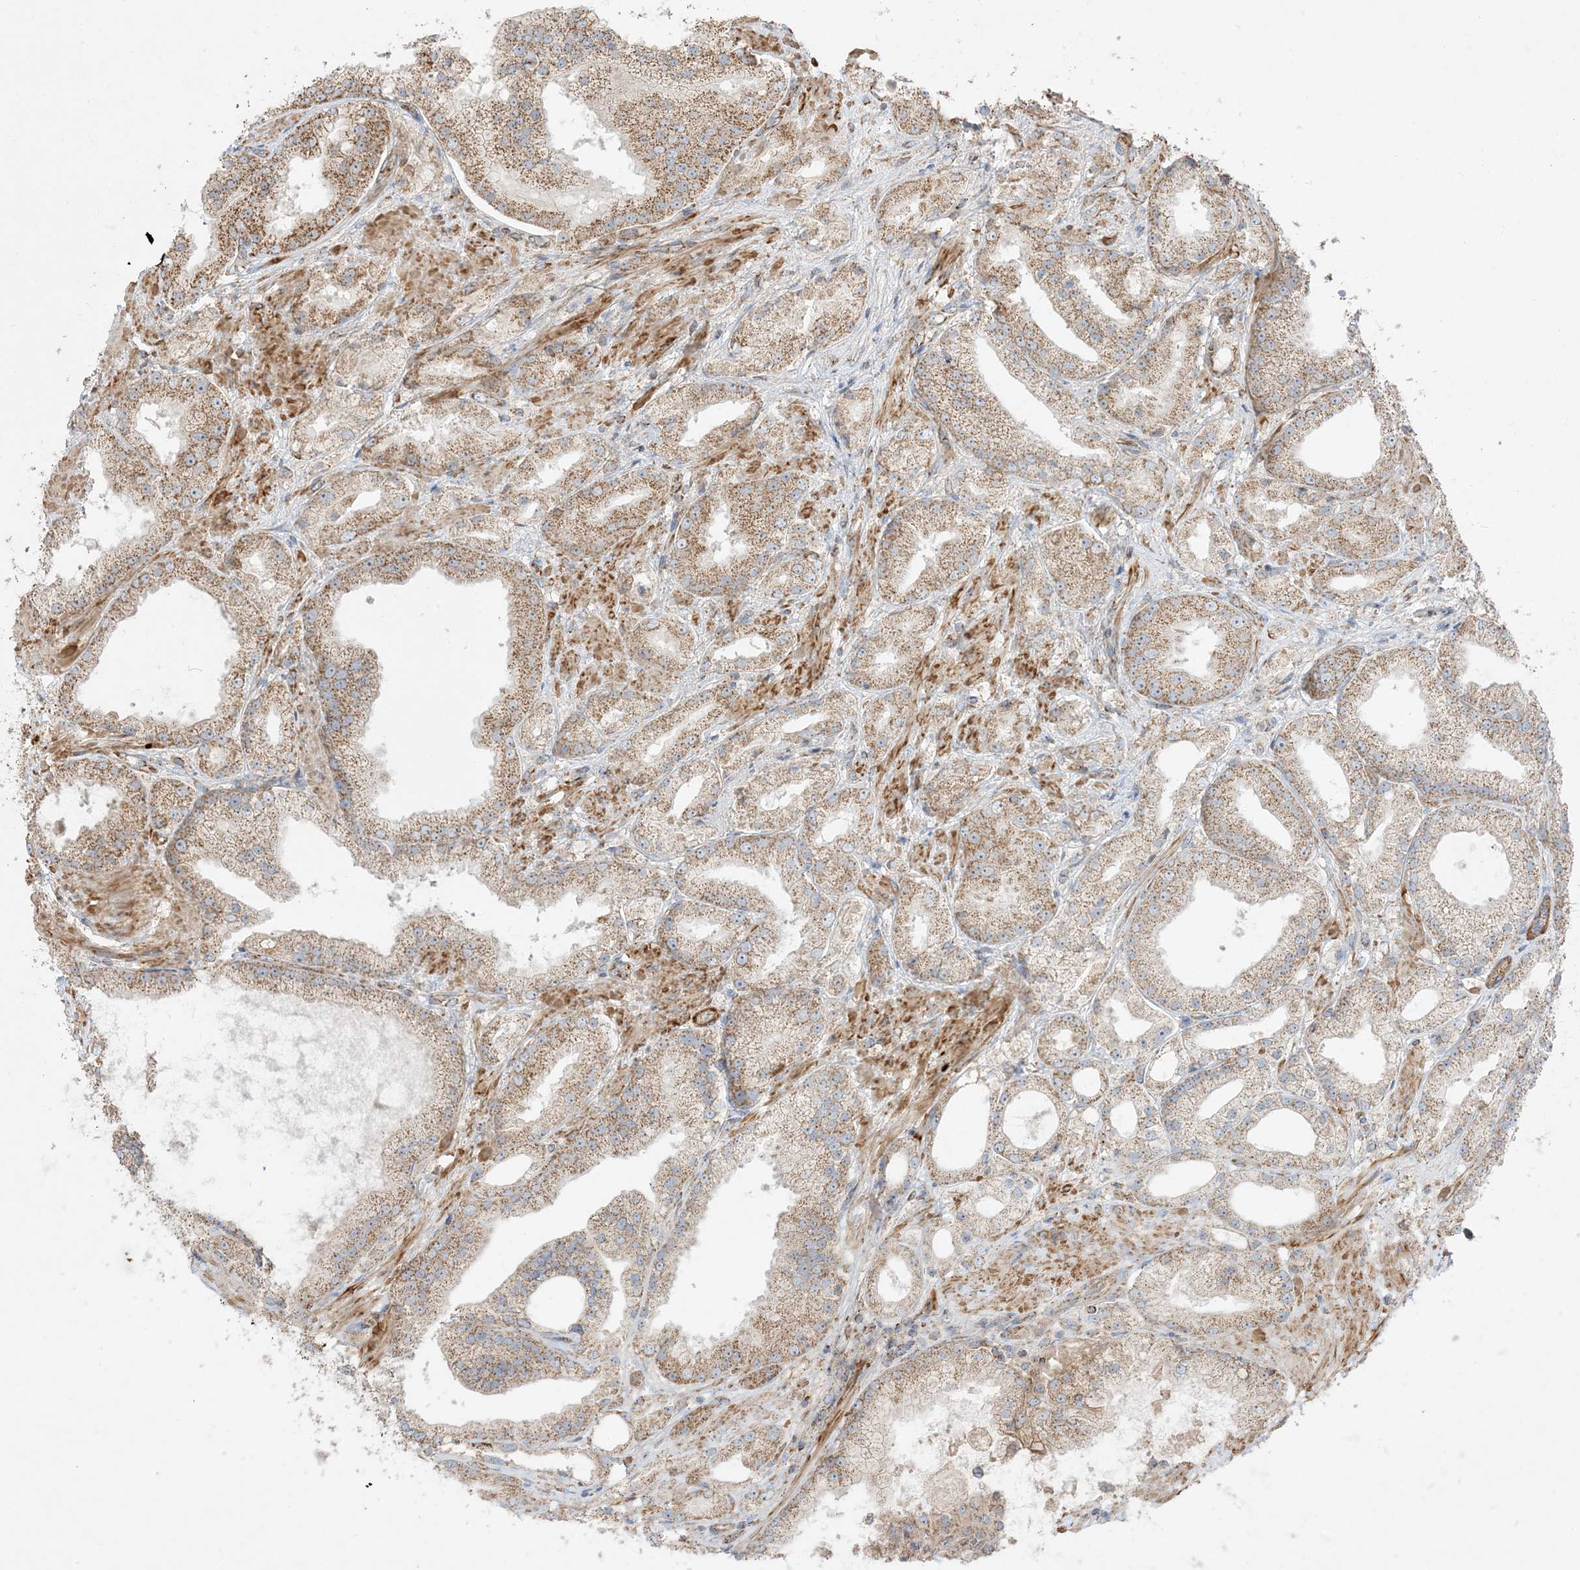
{"staining": {"intensity": "moderate", "quantity": ">75%", "location": "cytoplasmic/membranous"}, "tissue": "prostate cancer", "cell_type": "Tumor cells", "image_type": "cancer", "snomed": [{"axis": "morphology", "description": "Adenocarcinoma, Low grade"}, {"axis": "topography", "description": "Prostate"}], "caption": "Tumor cells exhibit medium levels of moderate cytoplasmic/membranous staining in approximately >75% of cells in prostate adenocarcinoma (low-grade).", "gene": "AARS2", "patient": {"sex": "male", "age": 67}}